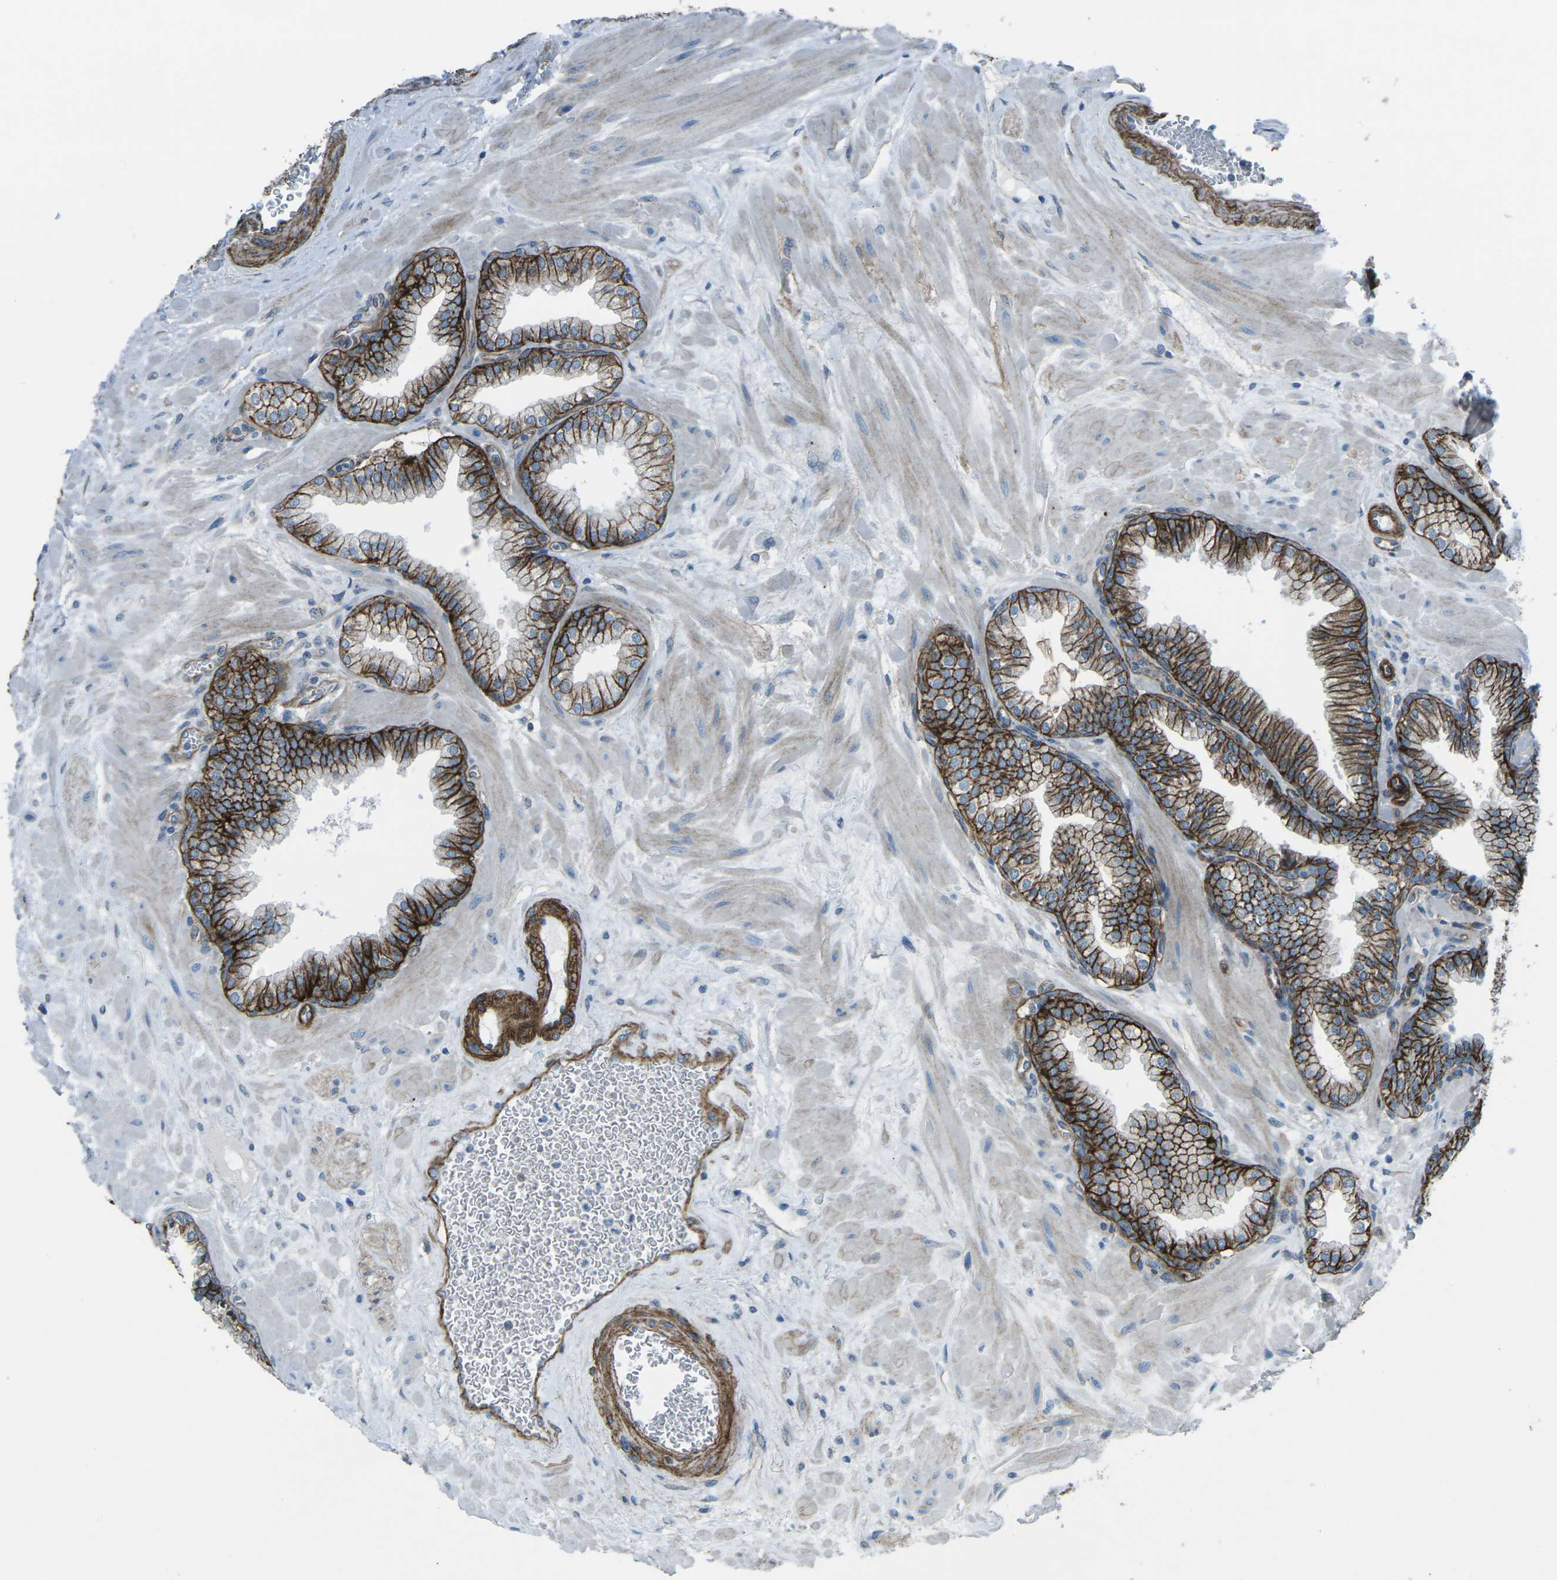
{"staining": {"intensity": "strong", "quantity": ">75%", "location": "cytoplasmic/membranous"}, "tissue": "prostate", "cell_type": "Glandular cells", "image_type": "normal", "snomed": [{"axis": "morphology", "description": "Normal tissue, NOS"}, {"axis": "morphology", "description": "Urothelial carcinoma, Low grade"}, {"axis": "topography", "description": "Urinary bladder"}, {"axis": "topography", "description": "Prostate"}], "caption": "Prostate stained with DAB (3,3'-diaminobenzidine) immunohistochemistry (IHC) reveals high levels of strong cytoplasmic/membranous expression in approximately >75% of glandular cells. The protein of interest is stained brown, and the nuclei are stained in blue (DAB (3,3'-diaminobenzidine) IHC with brightfield microscopy, high magnification).", "gene": "UTRN", "patient": {"sex": "male", "age": 60}}